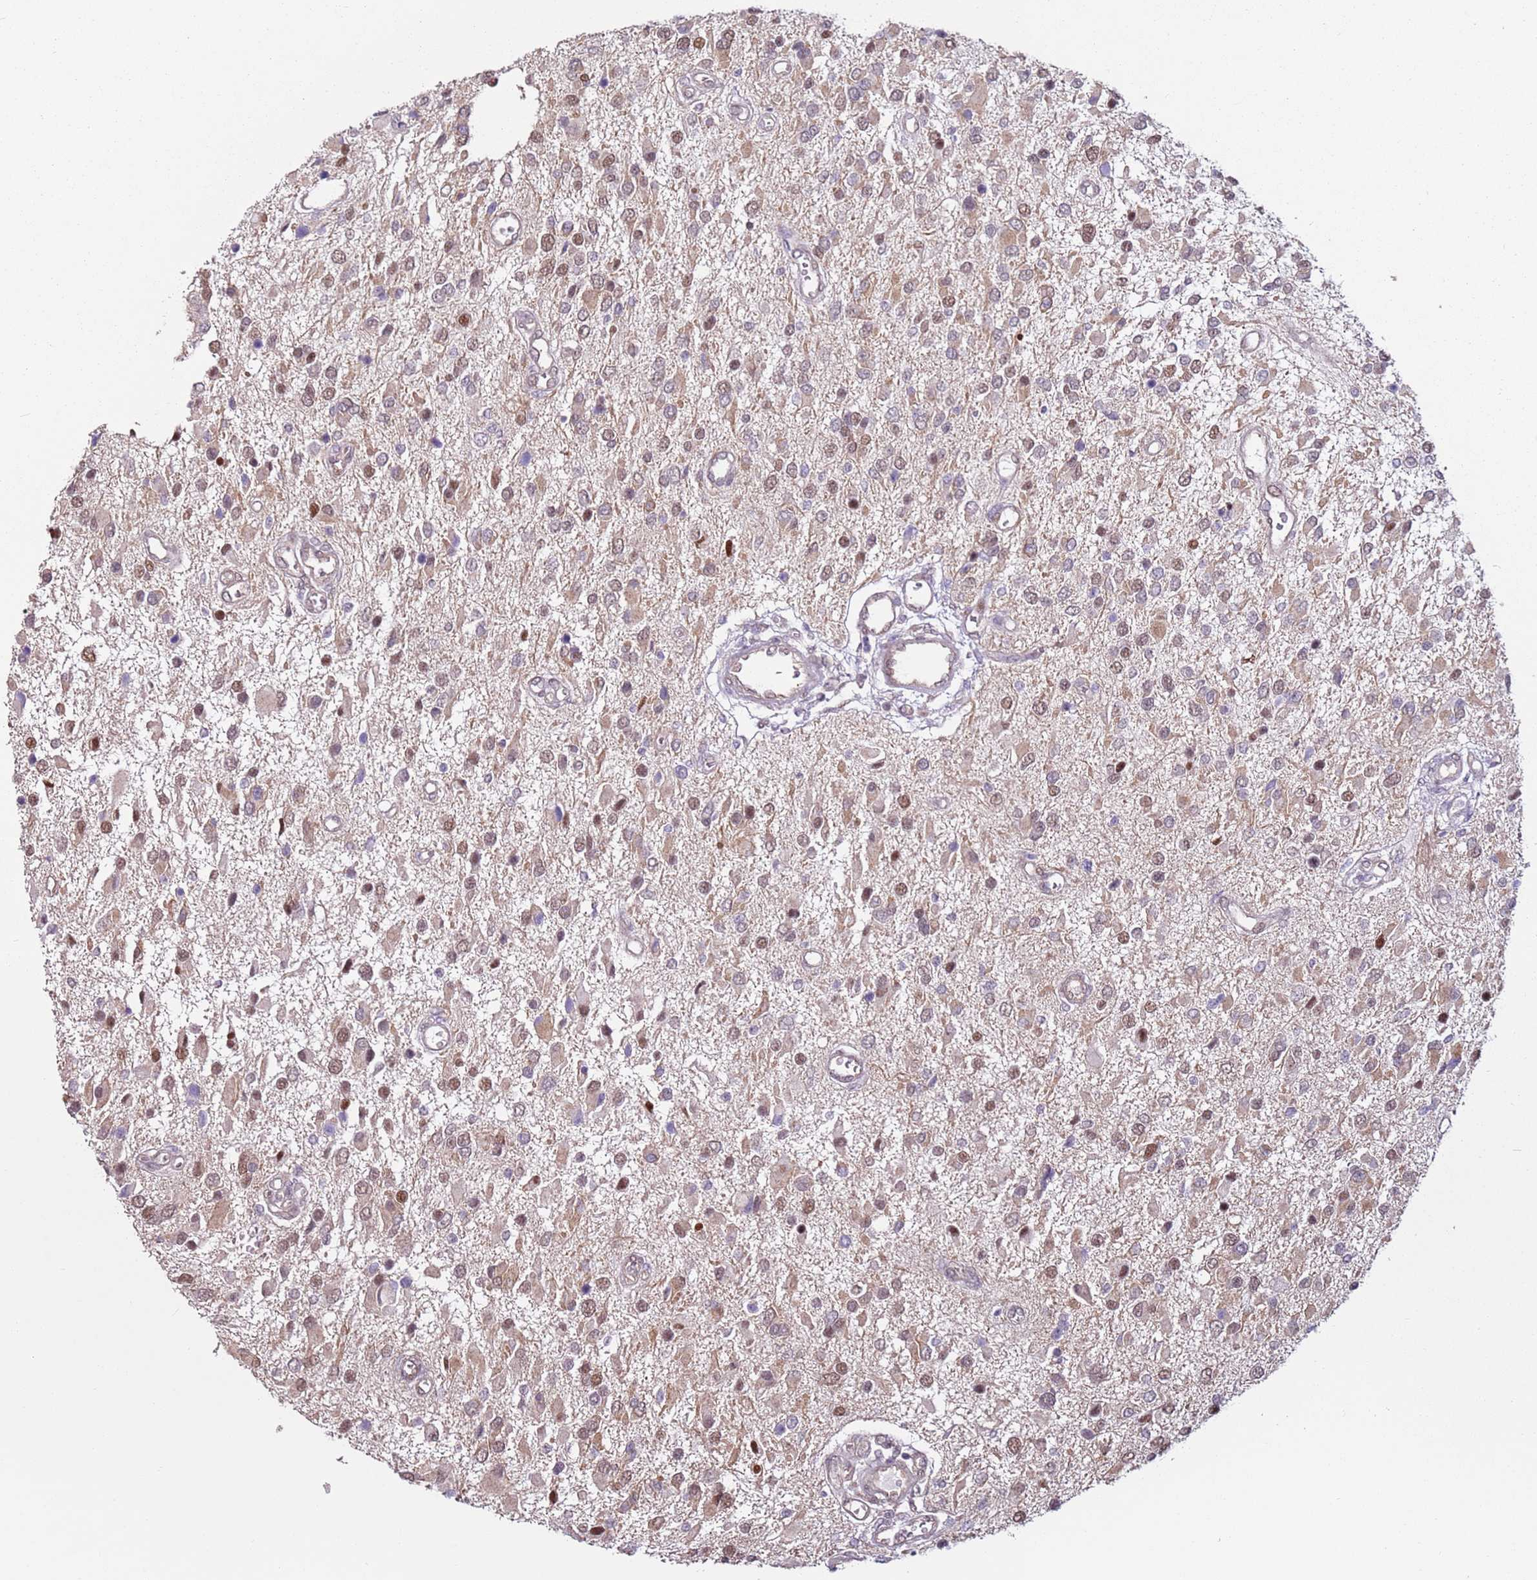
{"staining": {"intensity": "moderate", "quantity": "25%-75%", "location": "nuclear"}, "tissue": "glioma", "cell_type": "Tumor cells", "image_type": "cancer", "snomed": [{"axis": "morphology", "description": "Glioma, malignant, High grade"}, {"axis": "topography", "description": "Brain"}], "caption": "Glioma stained for a protein (brown) shows moderate nuclear positive staining in approximately 25%-75% of tumor cells.", "gene": "PSMD4", "patient": {"sex": "male", "age": 53}}